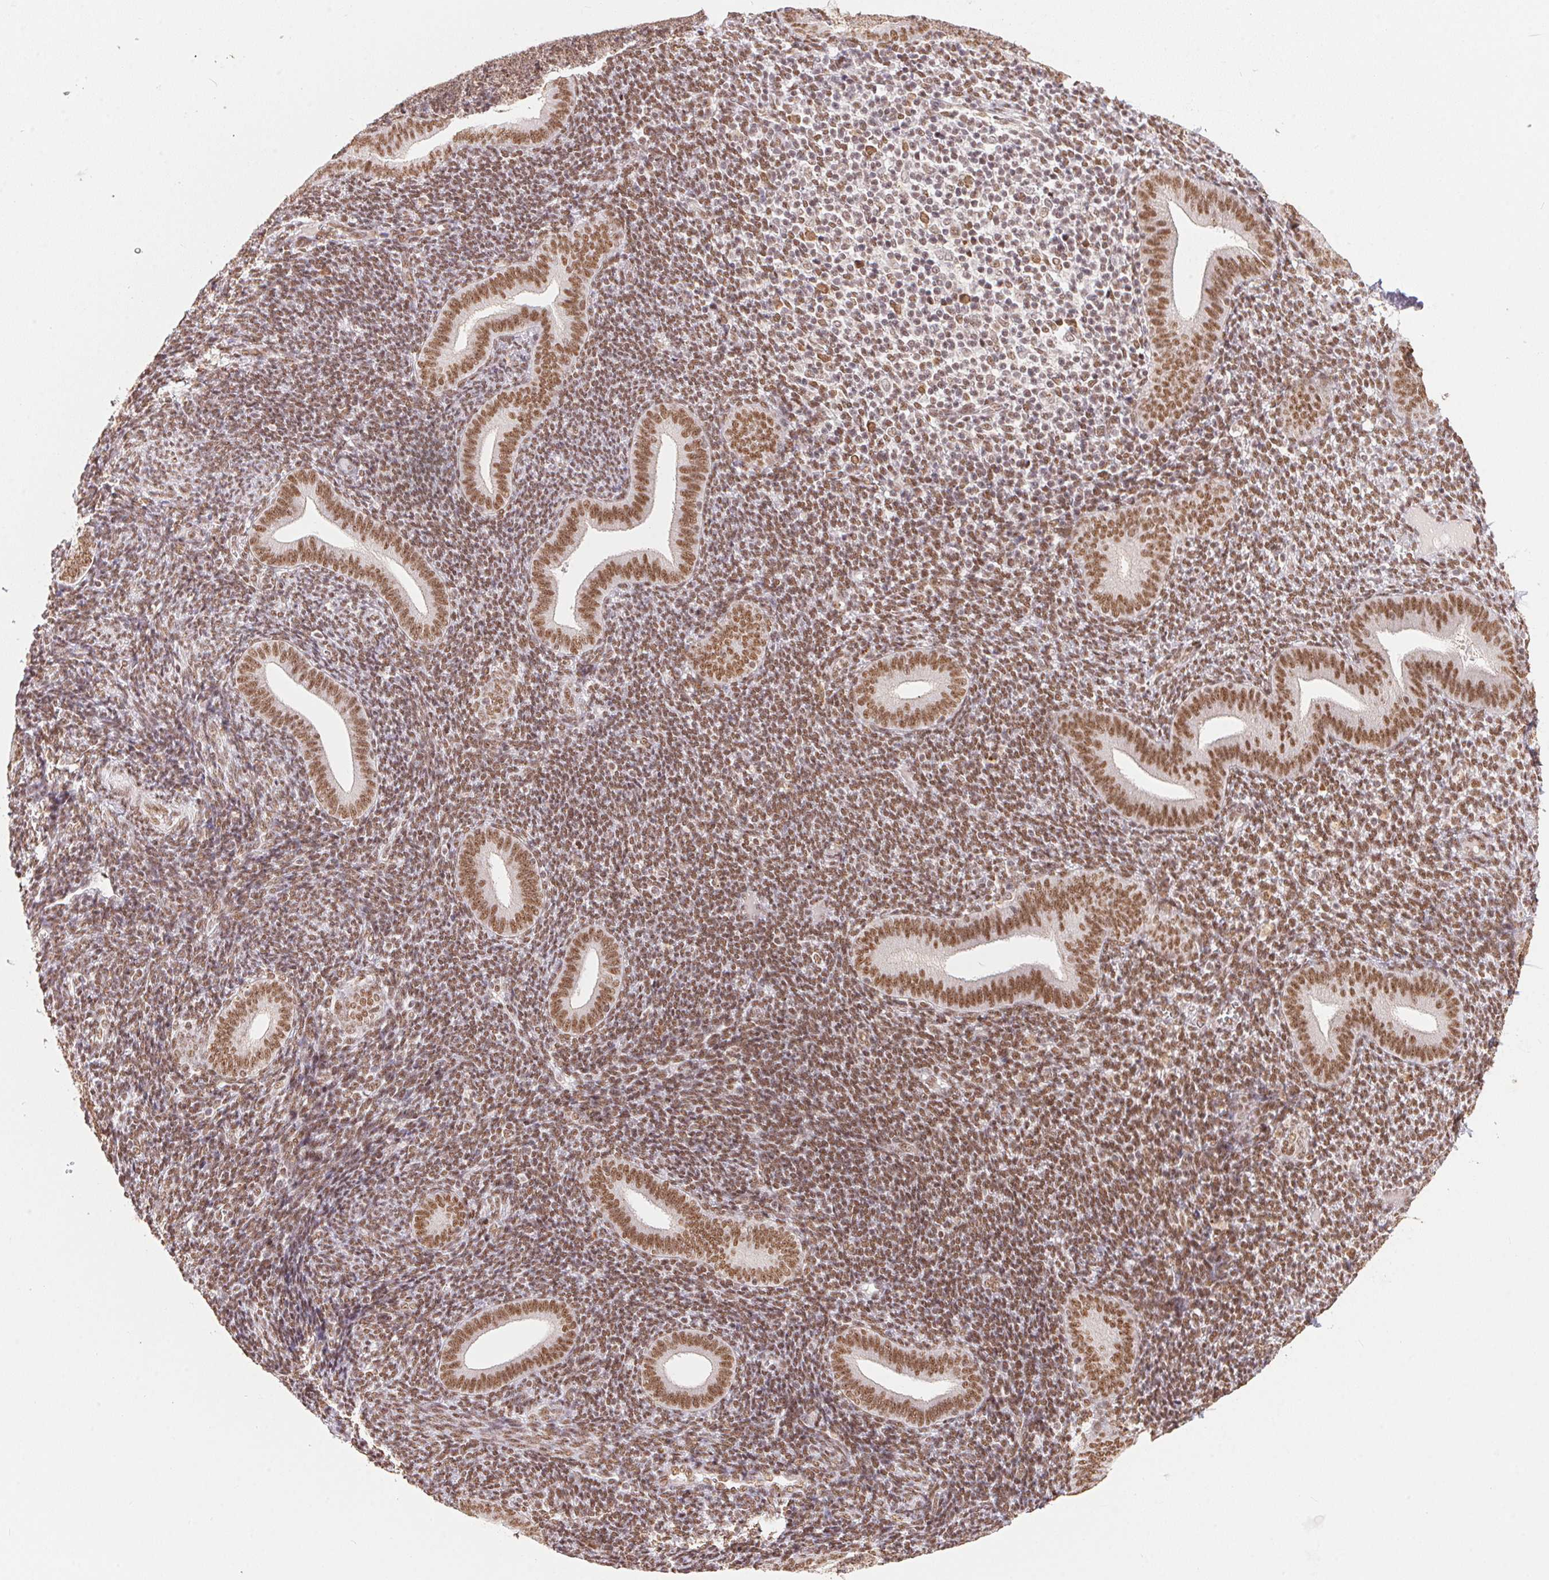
{"staining": {"intensity": "moderate", "quantity": ">75%", "location": "nuclear"}, "tissue": "endometrium", "cell_type": "Cells in endometrial stroma", "image_type": "normal", "snomed": [{"axis": "morphology", "description": "Normal tissue, NOS"}, {"axis": "topography", "description": "Endometrium"}], "caption": "Normal endometrium reveals moderate nuclear expression in approximately >75% of cells in endometrial stroma.", "gene": "NFE2L1", "patient": {"sex": "female", "age": 25}}